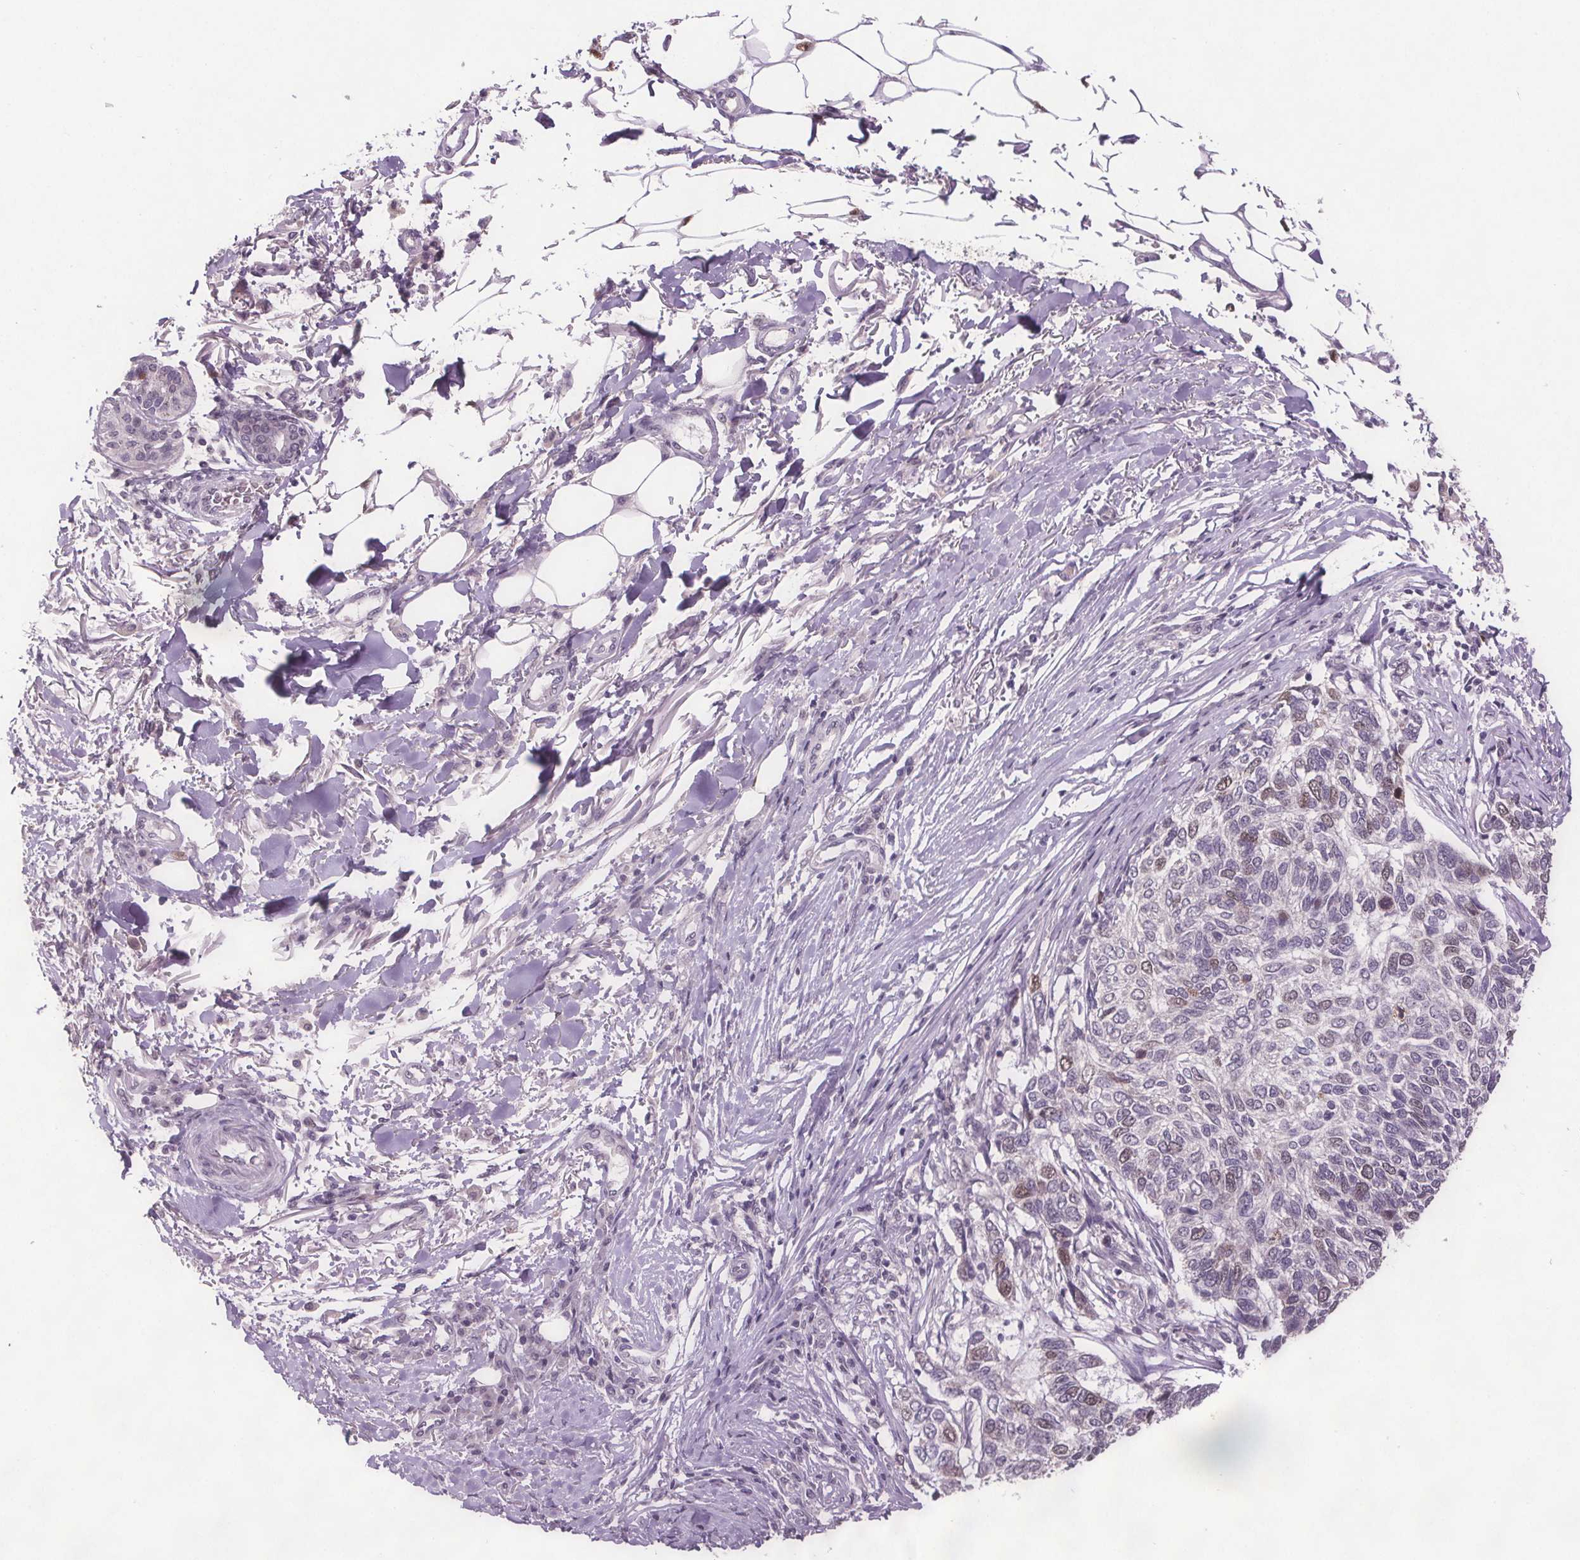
{"staining": {"intensity": "weak", "quantity": "<25%", "location": "nuclear"}, "tissue": "skin cancer", "cell_type": "Tumor cells", "image_type": "cancer", "snomed": [{"axis": "morphology", "description": "Basal cell carcinoma"}, {"axis": "topography", "description": "Skin"}], "caption": "DAB (3,3'-diaminobenzidine) immunohistochemical staining of human skin basal cell carcinoma demonstrates no significant expression in tumor cells.", "gene": "CENPF", "patient": {"sex": "female", "age": 65}}